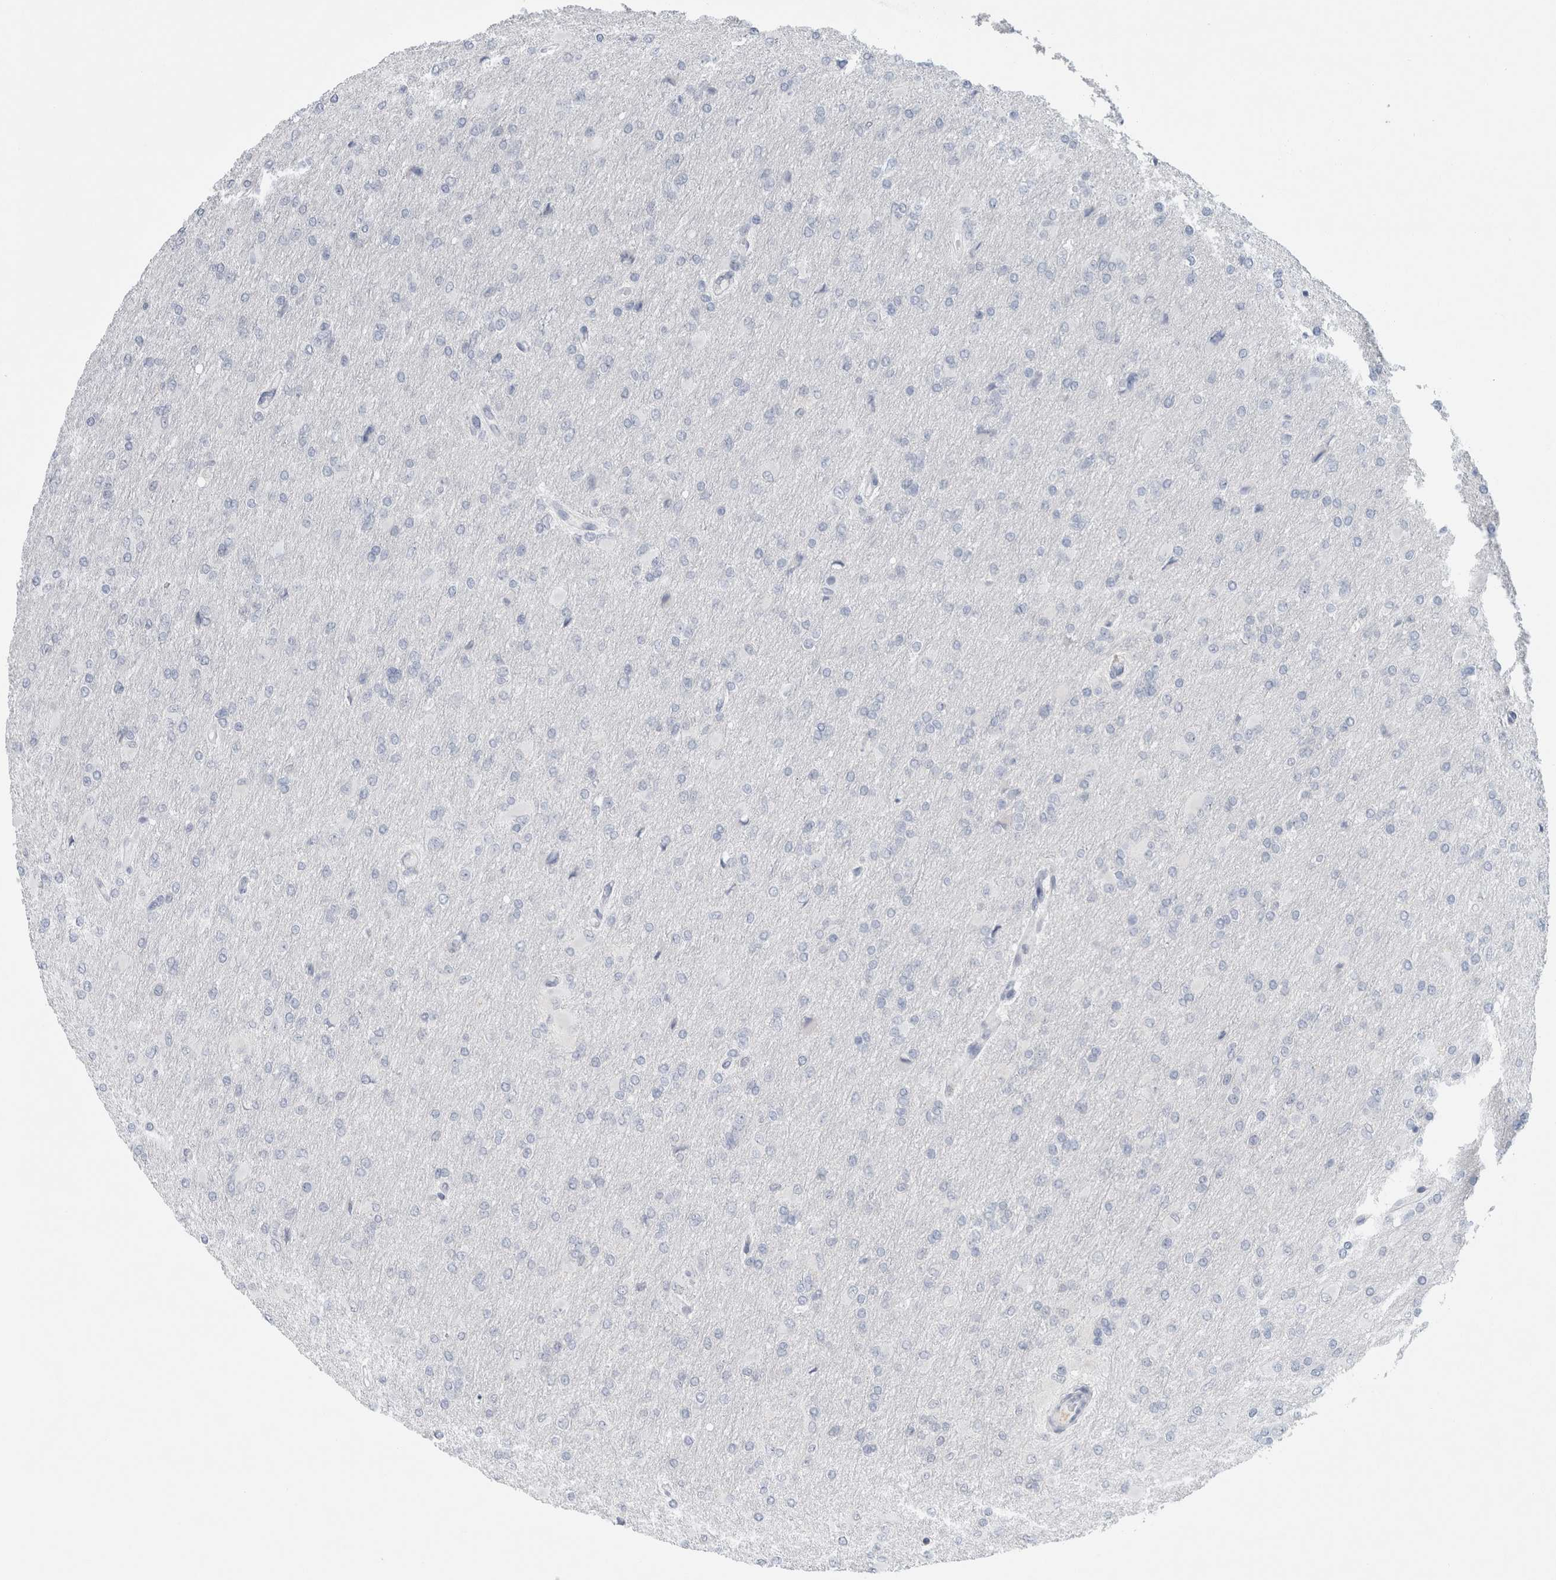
{"staining": {"intensity": "negative", "quantity": "none", "location": "none"}, "tissue": "glioma", "cell_type": "Tumor cells", "image_type": "cancer", "snomed": [{"axis": "morphology", "description": "Glioma, malignant, High grade"}, {"axis": "topography", "description": "Cerebral cortex"}], "caption": "Immunohistochemistry micrograph of neoplastic tissue: human glioma stained with DAB displays no significant protein positivity in tumor cells. (Stains: DAB (3,3'-diaminobenzidine) immunohistochemistry with hematoxylin counter stain, Microscopy: brightfield microscopy at high magnification).", "gene": "CASP6", "patient": {"sex": "female", "age": 36}}